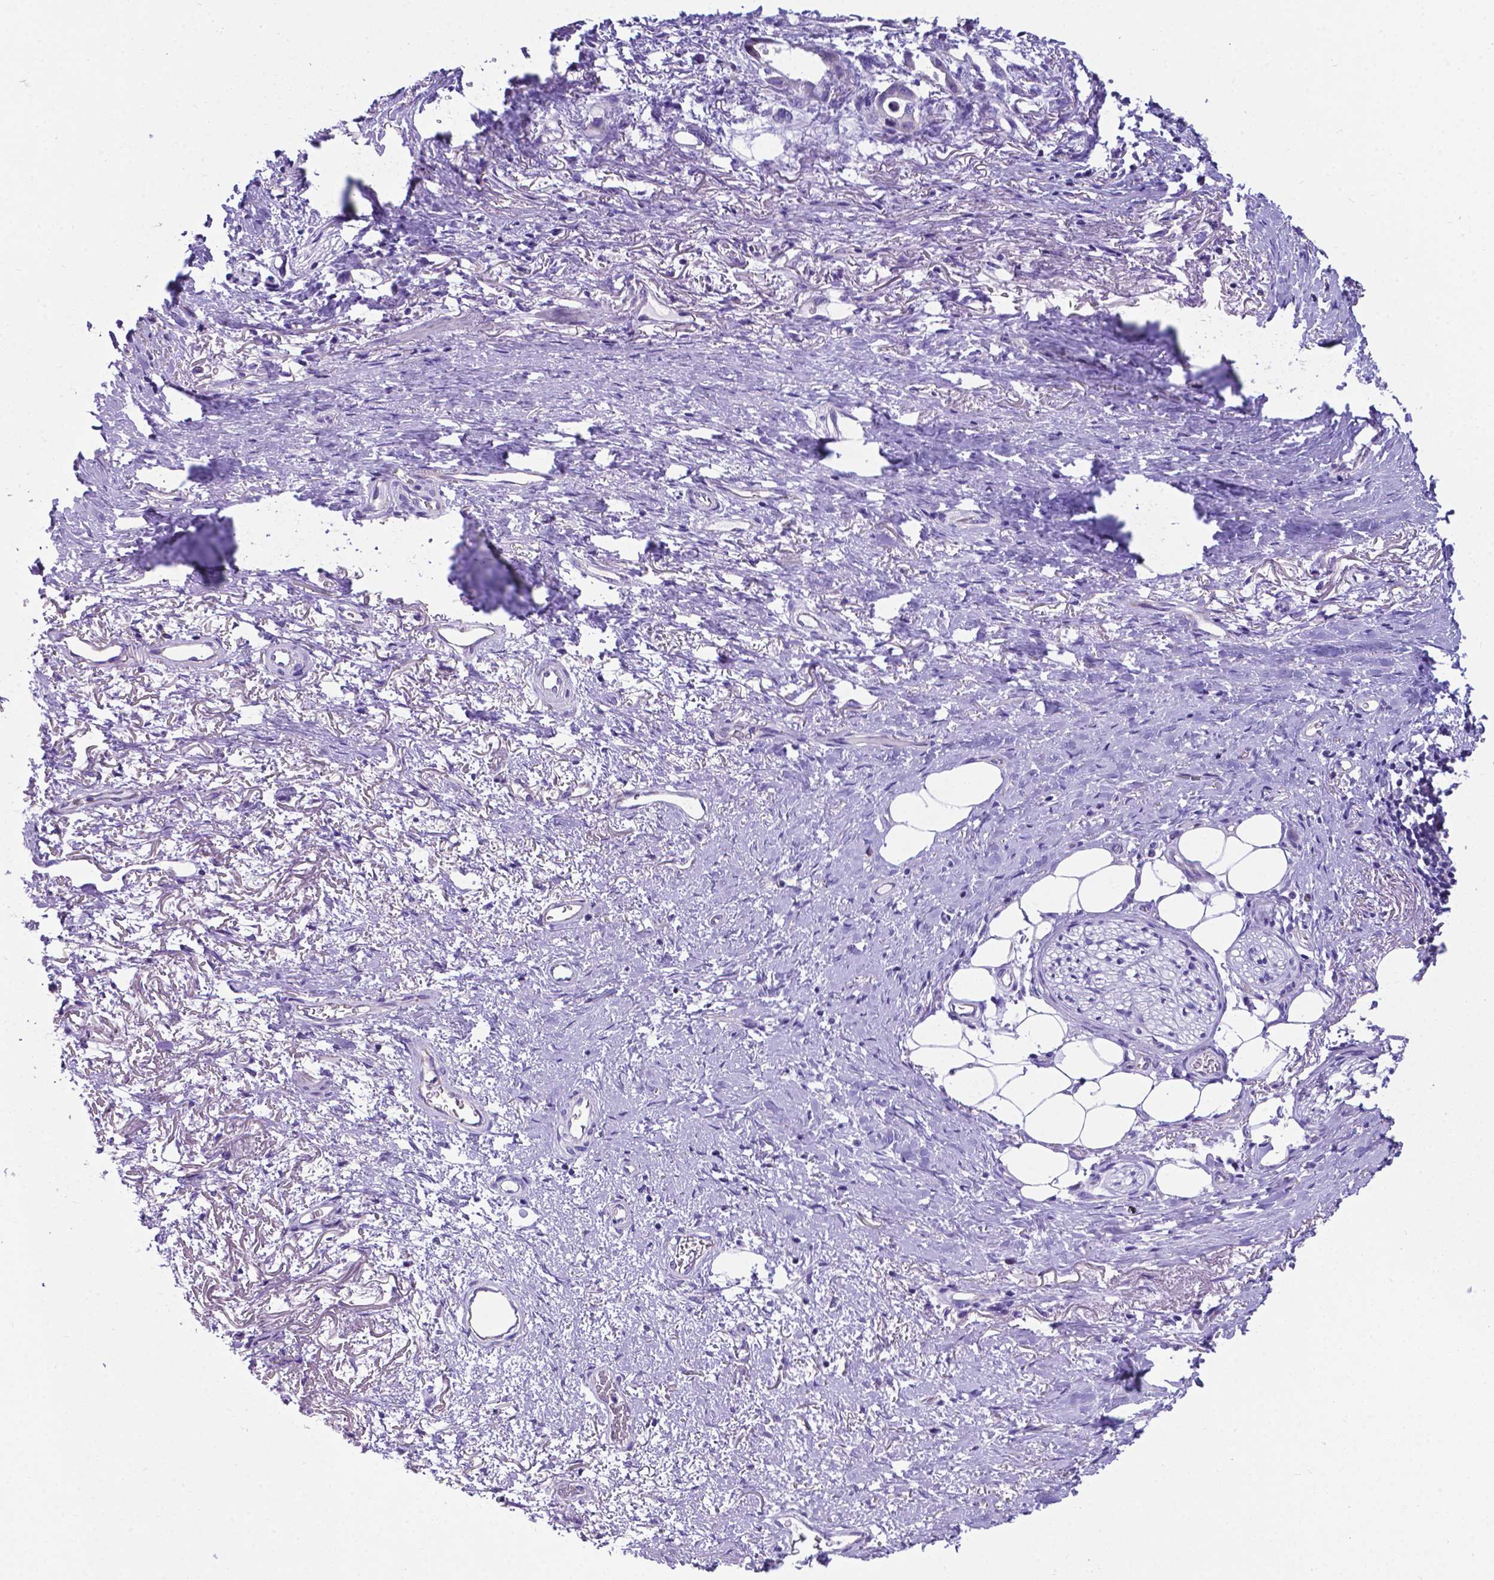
{"staining": {"intensity": "negative", "quantity": "none", "location": "none"}, "tissue": "stomach cancer", "cell_type": "Tumor cells", "image_type": "cancer", "snomed": [{"axis": "morphology", "description": "Adenocarcinoma, NOS"}, {"axis": "topography", "description": "Stomach, upper"}], "caption": "There is no significant positivity in tumor cells of adenocarcinoma (stomach). The staining was performed using DAB to visualize the protein expression in brown, while the nuclei were stained in blue with hematoxylin (Magnification: 20x).", "gene": "RPL6", "patient": {"sex": "male", "age": 62}}